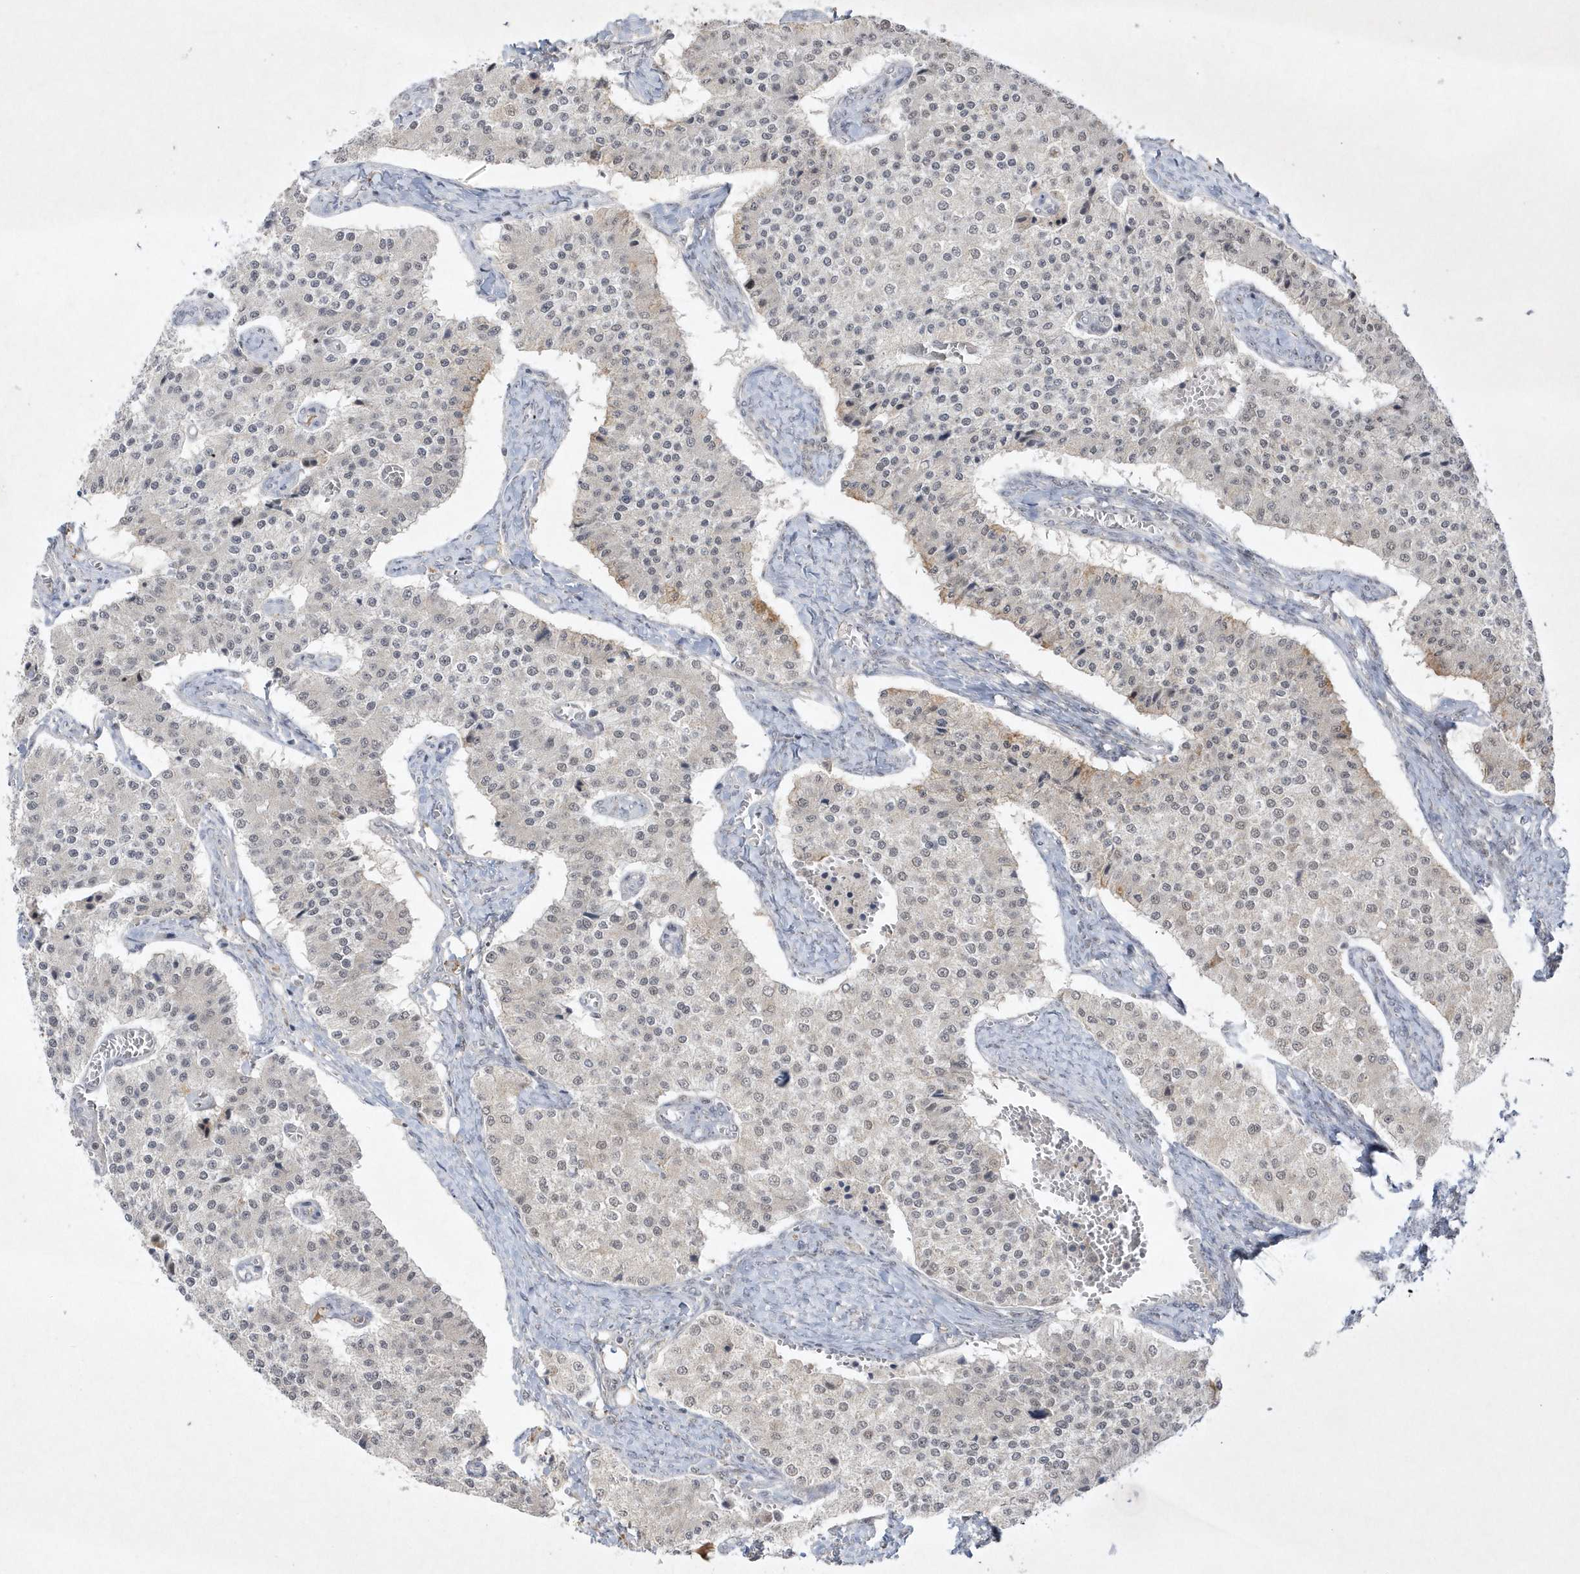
{"staining": {"intensity": "negative", "quantity": "none", "location": "none"}, "tissue": "carcinoid", "cell_type": "Tumor cells", "image_type": "cancer", "snomed": [{"axis": "morphology", "description": "Carcinoid, malignant, NOS"}, {"axis": "topography", "description": "Colon"}], "caption": "Tumor cells are negative for protein expression in human carcinoid (malignant). Nuclei are stained in blue.", "gene": "CPSF3", "patient": {"sex": "female", "age": 52}}